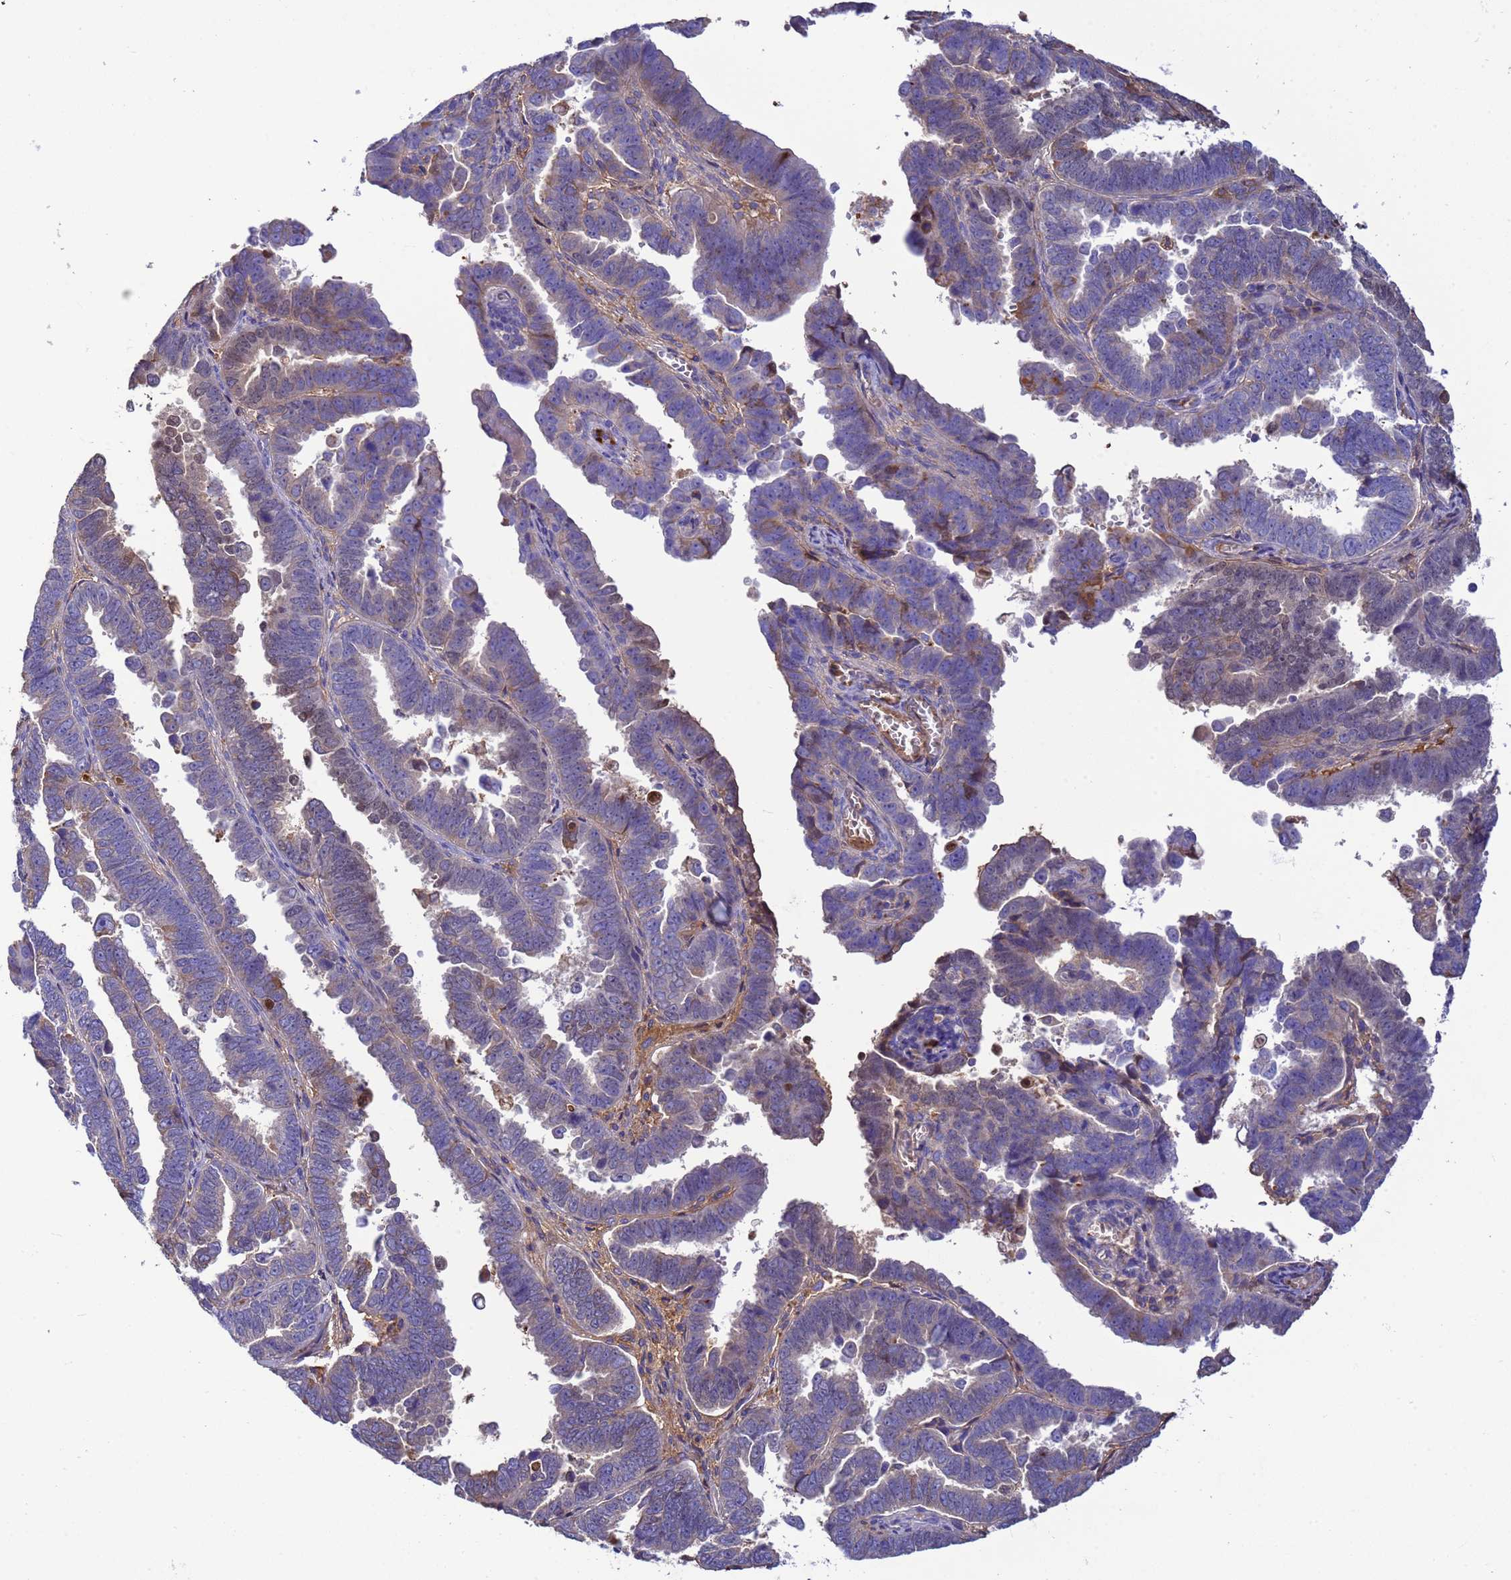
{"staining": {"intensity": "weak", "quantity": "25%-75%", "location": "cytoplasmic/membranous"}, "tissue": "endometrial cancer", "cell_type": "Tumor cells", "image_type": "cancer", "snomed": [{"axis": "morphology", "description": "Adenocarcinoma, NOS"}, {"axis": "topography", "description": "Endometrium"}], "caption": "Tumor cells show low levels of weak cytoplasmic/membranous staining in about 25%-75% of cells in adenocarcinoma (endometrial).", "gene": "H1-7", "patient": {"sex": "female", "age": 75}}